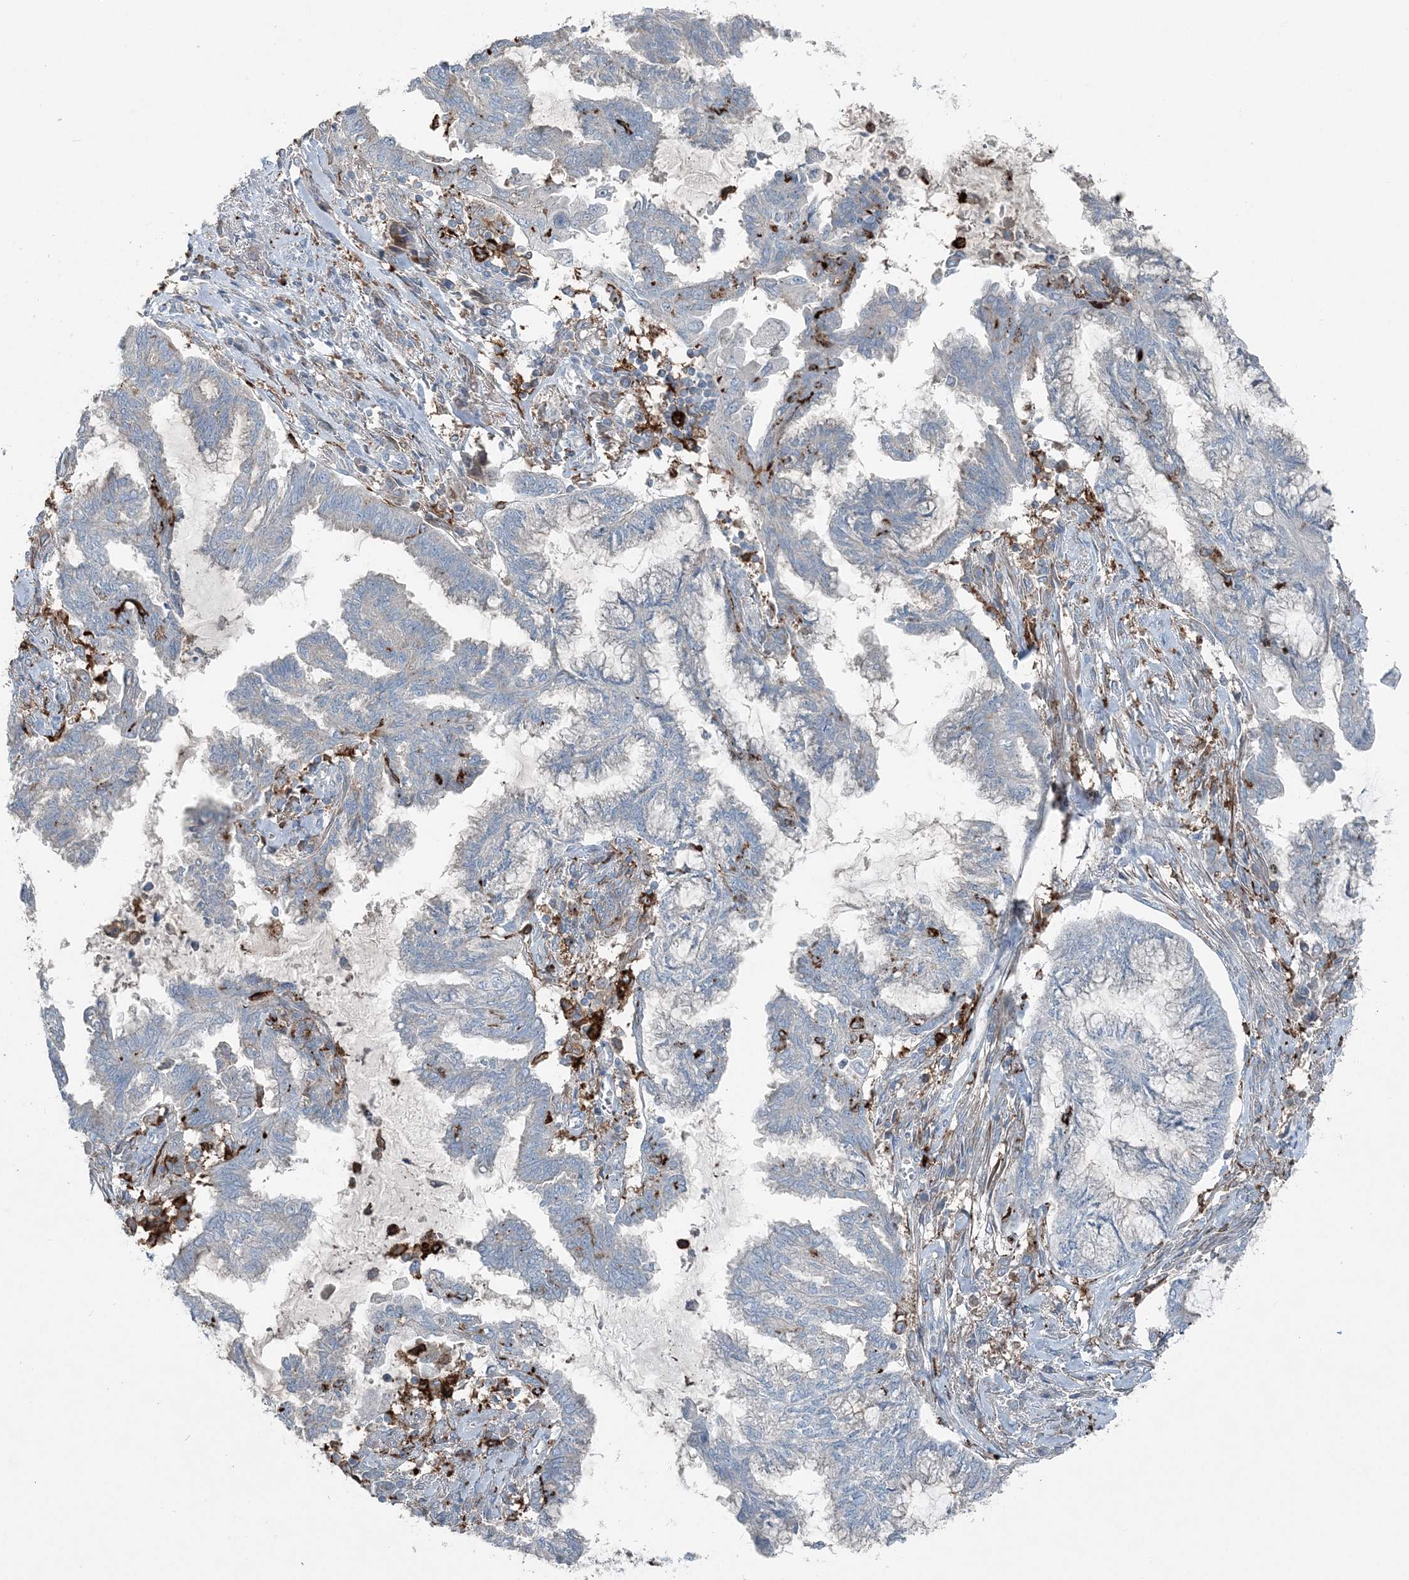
{"staining": {"intensity": "negative", "quantity": "none", "location": "none"}, "tissue": "endometrial cancer", "cell_type": "Tumor cells", "image_type": "cancer", "snomed": [{"axis": "morphology", "description": "Adenocarcinoma, NOS"}, {"axis": "topography", "description": "Endometrium"}], "caption": "Protein analysis of endometrial cancer exhibits no significant staining in tumor cells.", "gene": "KY", "patient": {"sex": "female", "age": 86}}